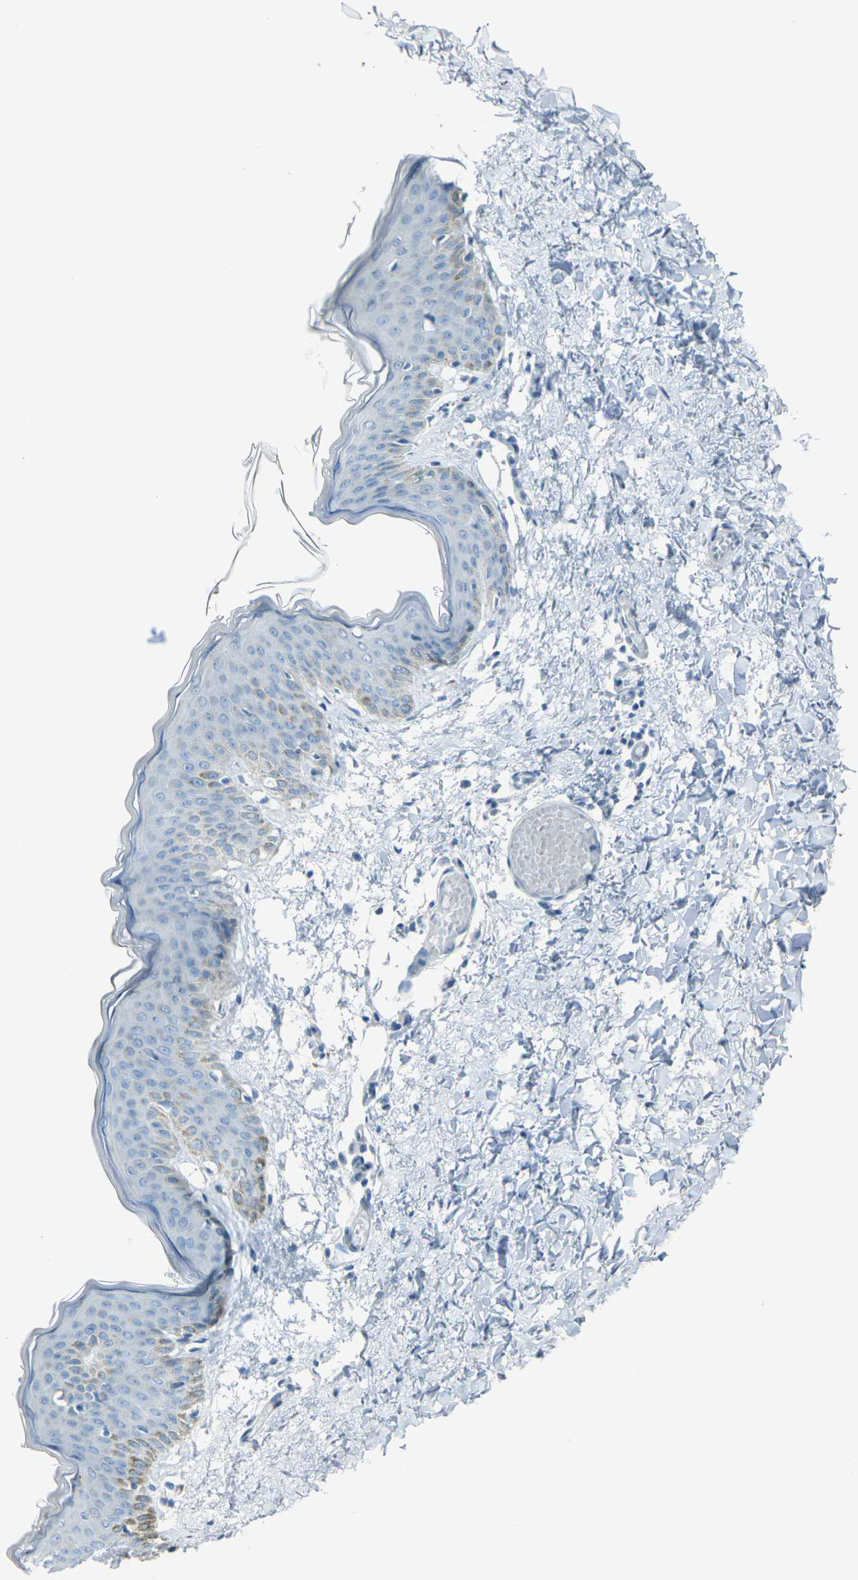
{"staining": {"intensity": "negative", "quantity": "none", "location": "none"}, "tissue": "skin", "cell_type": "Fibroblasts", "image_type": "normal", "snomed": [{"axis": "morphology", "description": "Normal tissue, NOS"}, {"axis": "topography", "description": "Skin"}], "caption": "IHC of normal skin displays no staining in fibroblasts. The staining was performed using DAB to visualize the protein expression in brown, while the nuclei were stained in blue with hematoxylin (Magnification: 20x).", "gene": "ANKRD46", "patient": {"sex": "female", "age": 17}}